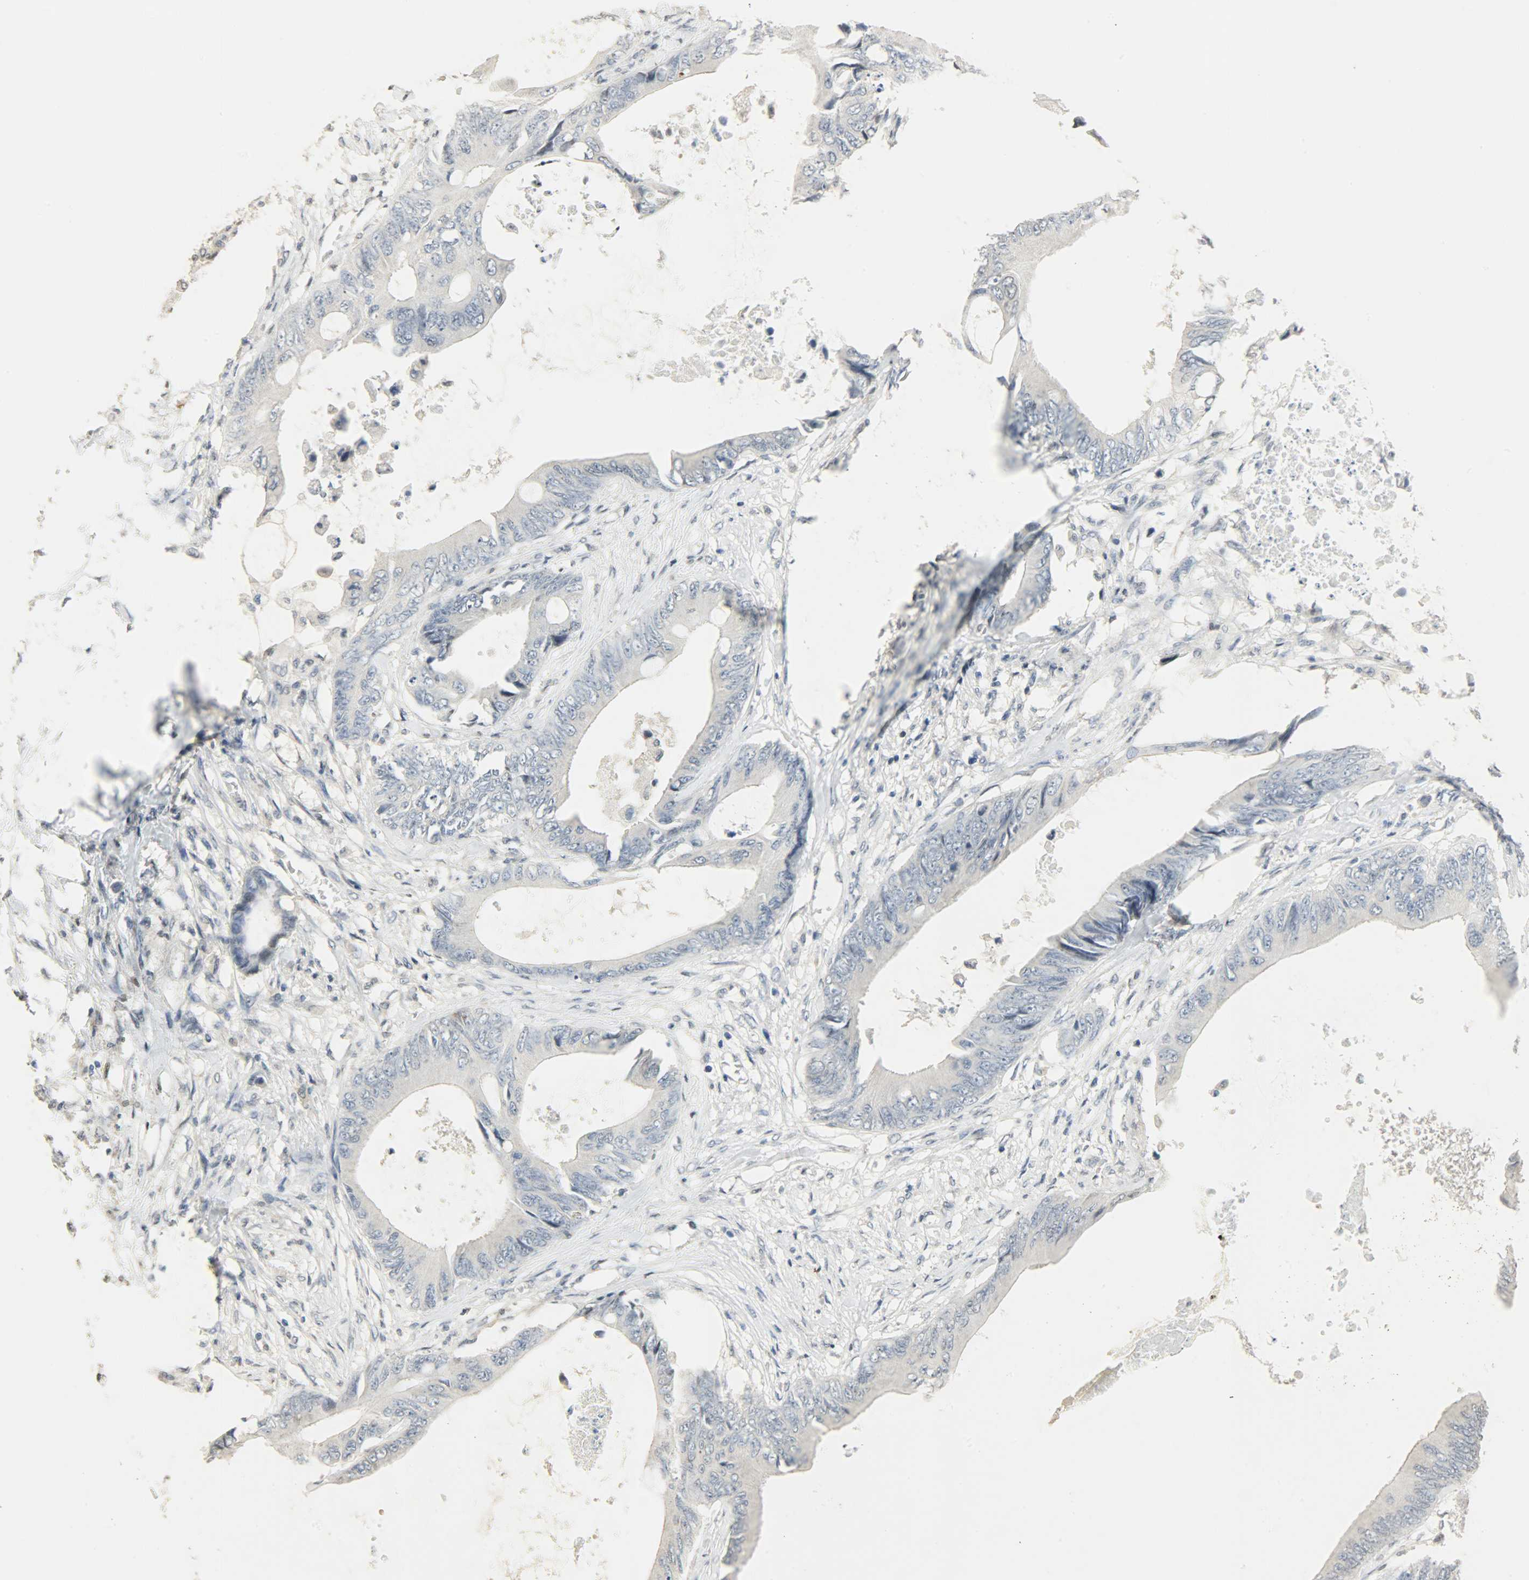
{"staining": {"intensity": "negative", "quantity": "none", "location": "none"}, "tissue": "colorectal cancer", "cell_type": "Tumor cells", "image_type": "cancer", "snomed": [{"axis": "morphology", "description": "Normal tissue, NOS"}, {"axis": "morphology", "description": "Adenocarcinoma, NOS"}, {"axis": "topography", "description": "Rectum"}, {"axis": "topography", "description": "Peripheral nerve tissue"}], "caption": "Immunohistochemical staining of adenocarcinoma (colorectal) displays no significant positivity in tumor cells.", "gene": "DNAJB6", "patient": {"sex": "female", "age": 77}}